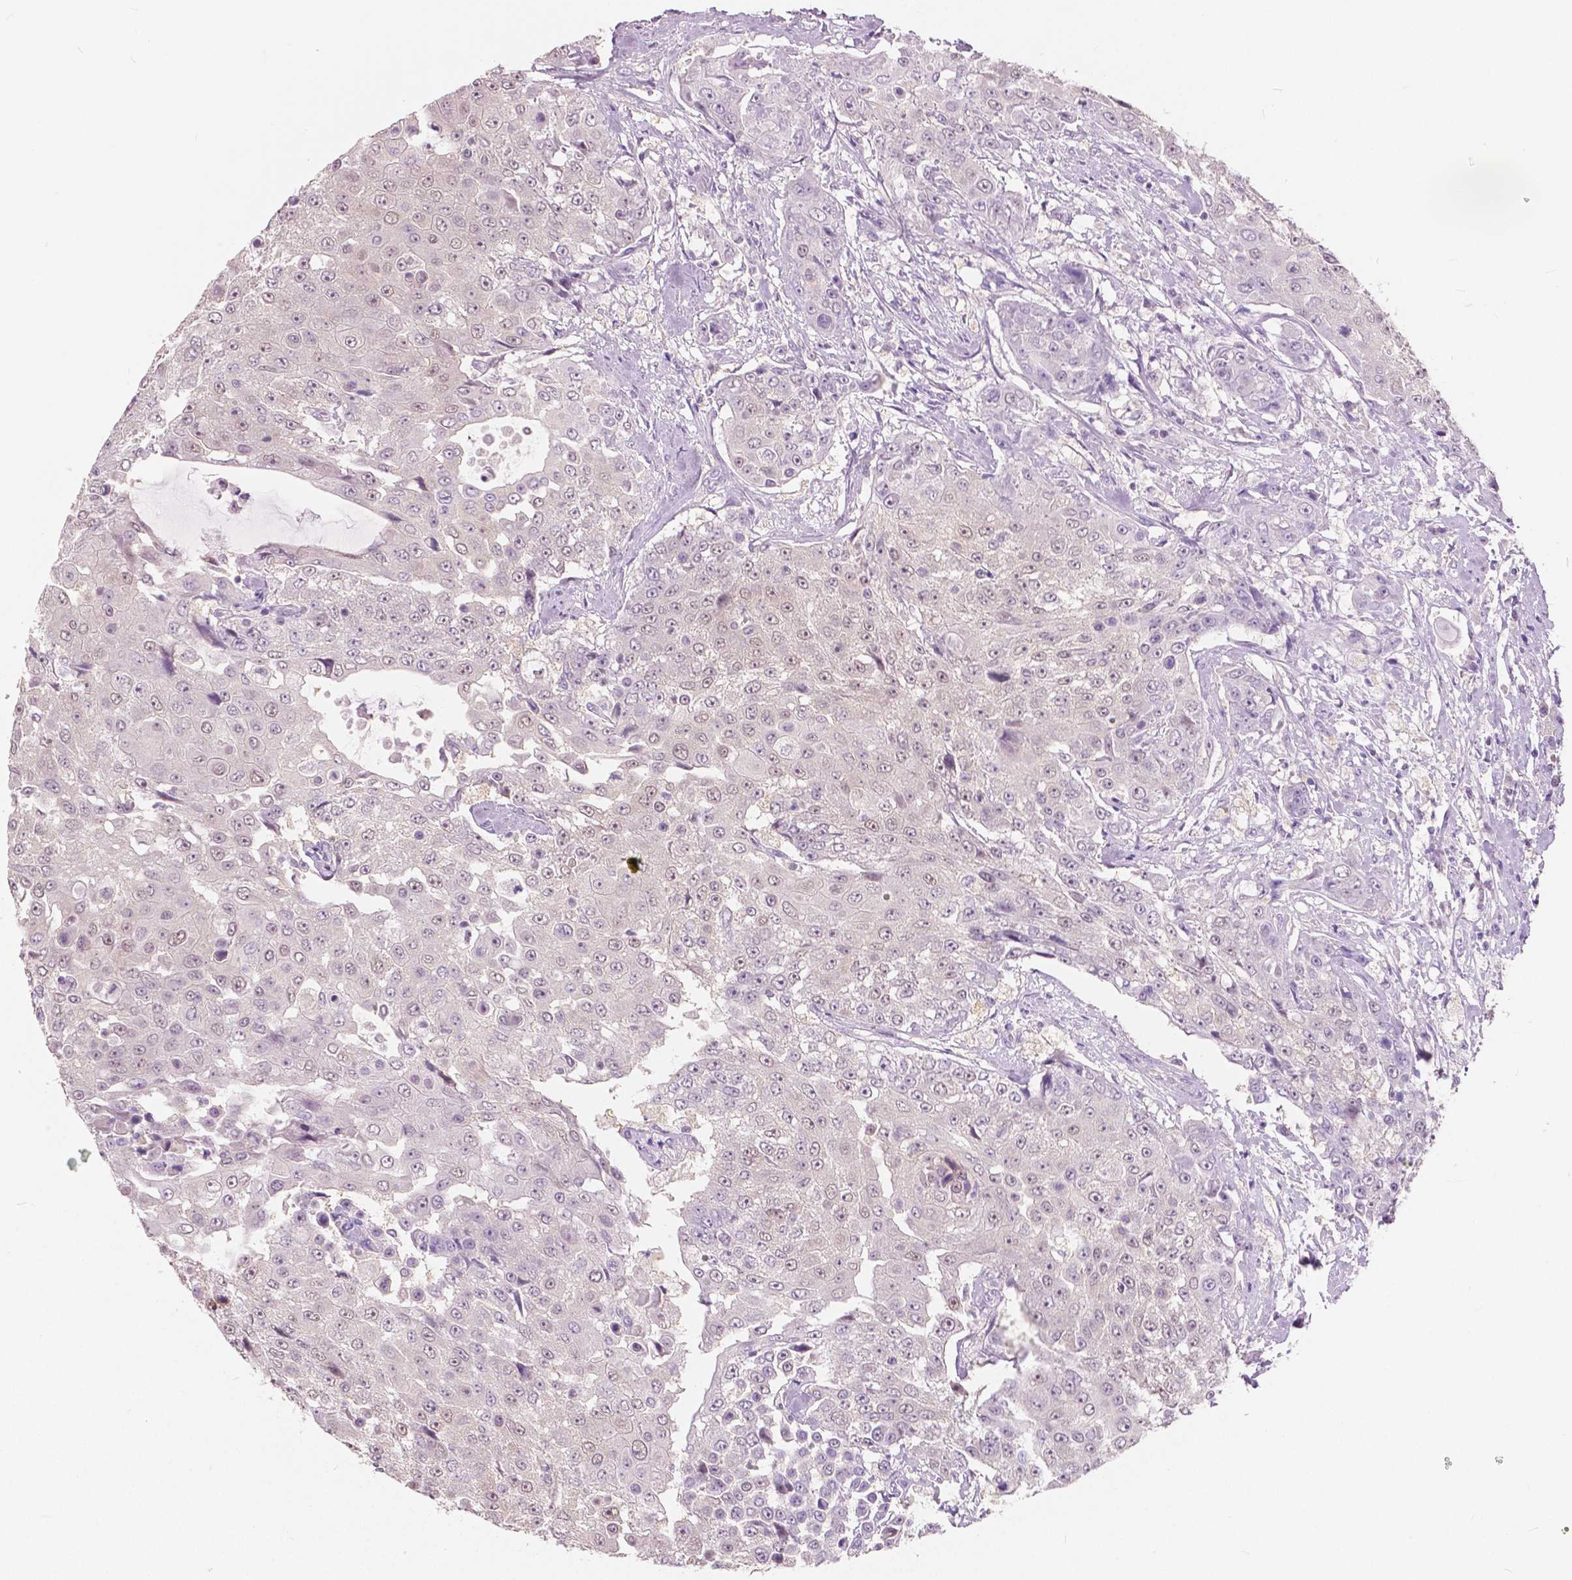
{"staining": {"intensity": "weak", "quantity": "<25%", "location": "nuclear"}, "tissue": "urothelial cancer", "cell_type": "Tumor cells", "image_type": "cancer", "snomed": [{"axis": "morphology", "description": "Urothelial carcinoma, High grade"}, {"axis": "topography", "description": "Urinary bladder"}], "caption": "This is an IHC photomicrograph of human urothelial cancer. There is no staining in tumor cells.", "gene": "TKFC", "patient": {"sex": "female", "age": 63}}